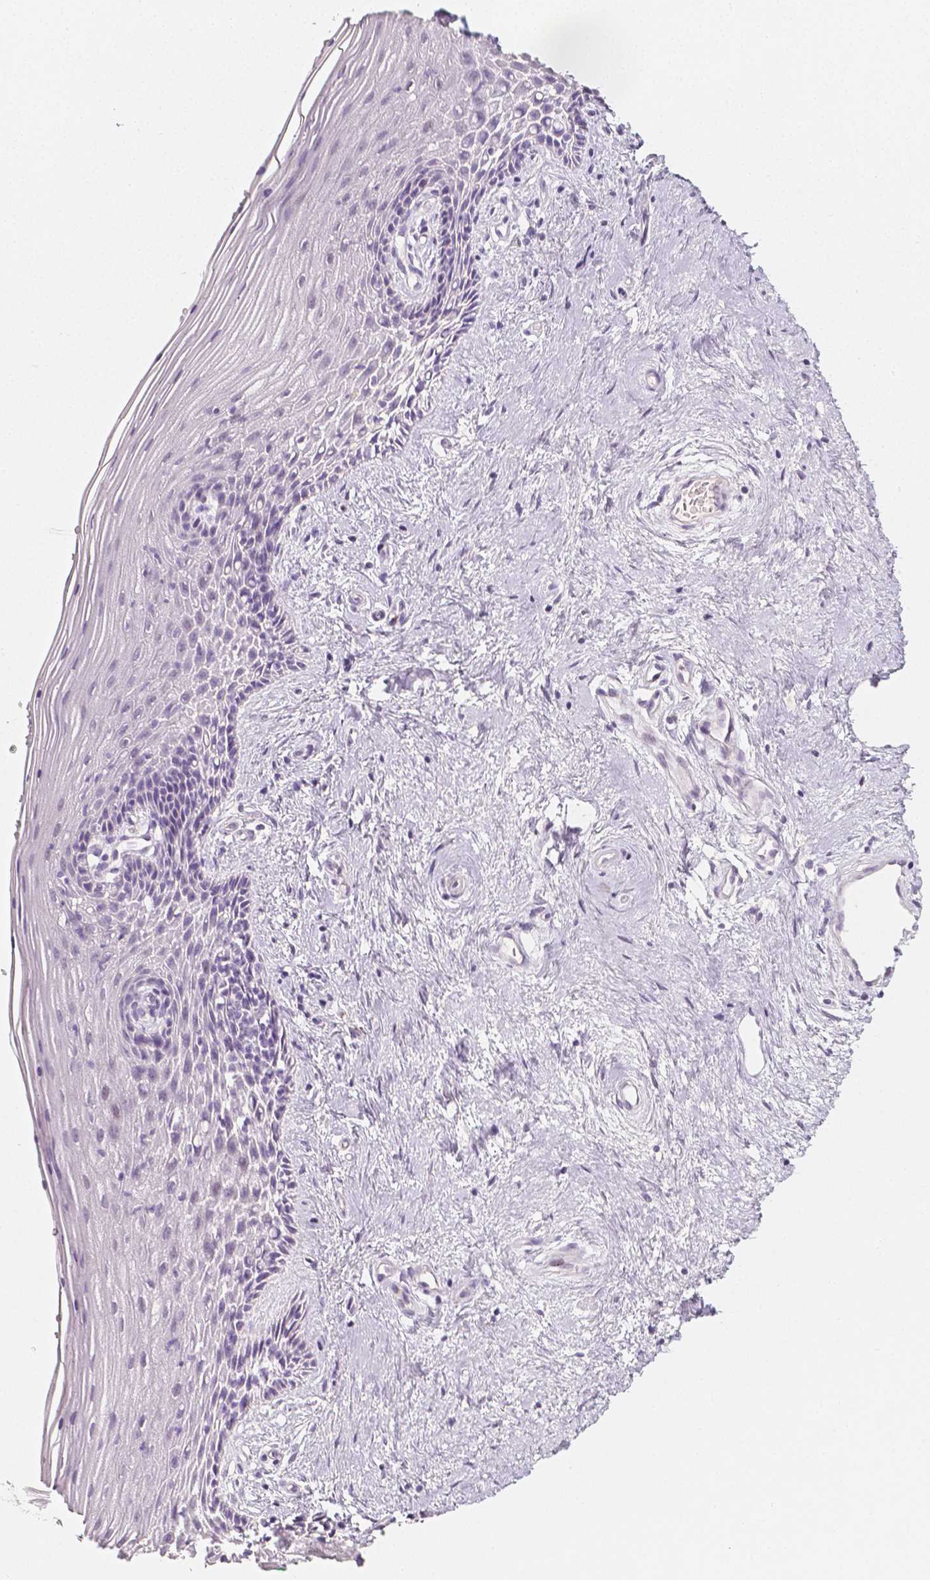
{"staining": {"intensity": "negative", "quantity": "none", "location": "none"}, "tissue": "vagina", "cell_type": "Squamous epithelial cells", "image_type": "normal", "snomed": [{"axis": "morphology", "description": "Normal tissue, NOS"}, {"axis": "topography", "description": "Vagina"}], "caption": "This is a image of IHC staining of unremarkable vagina, which shows no positivity in squamous epithelial cells.", "gene": "HNF1B", "patient": {"sex": "female", "age": 45}}